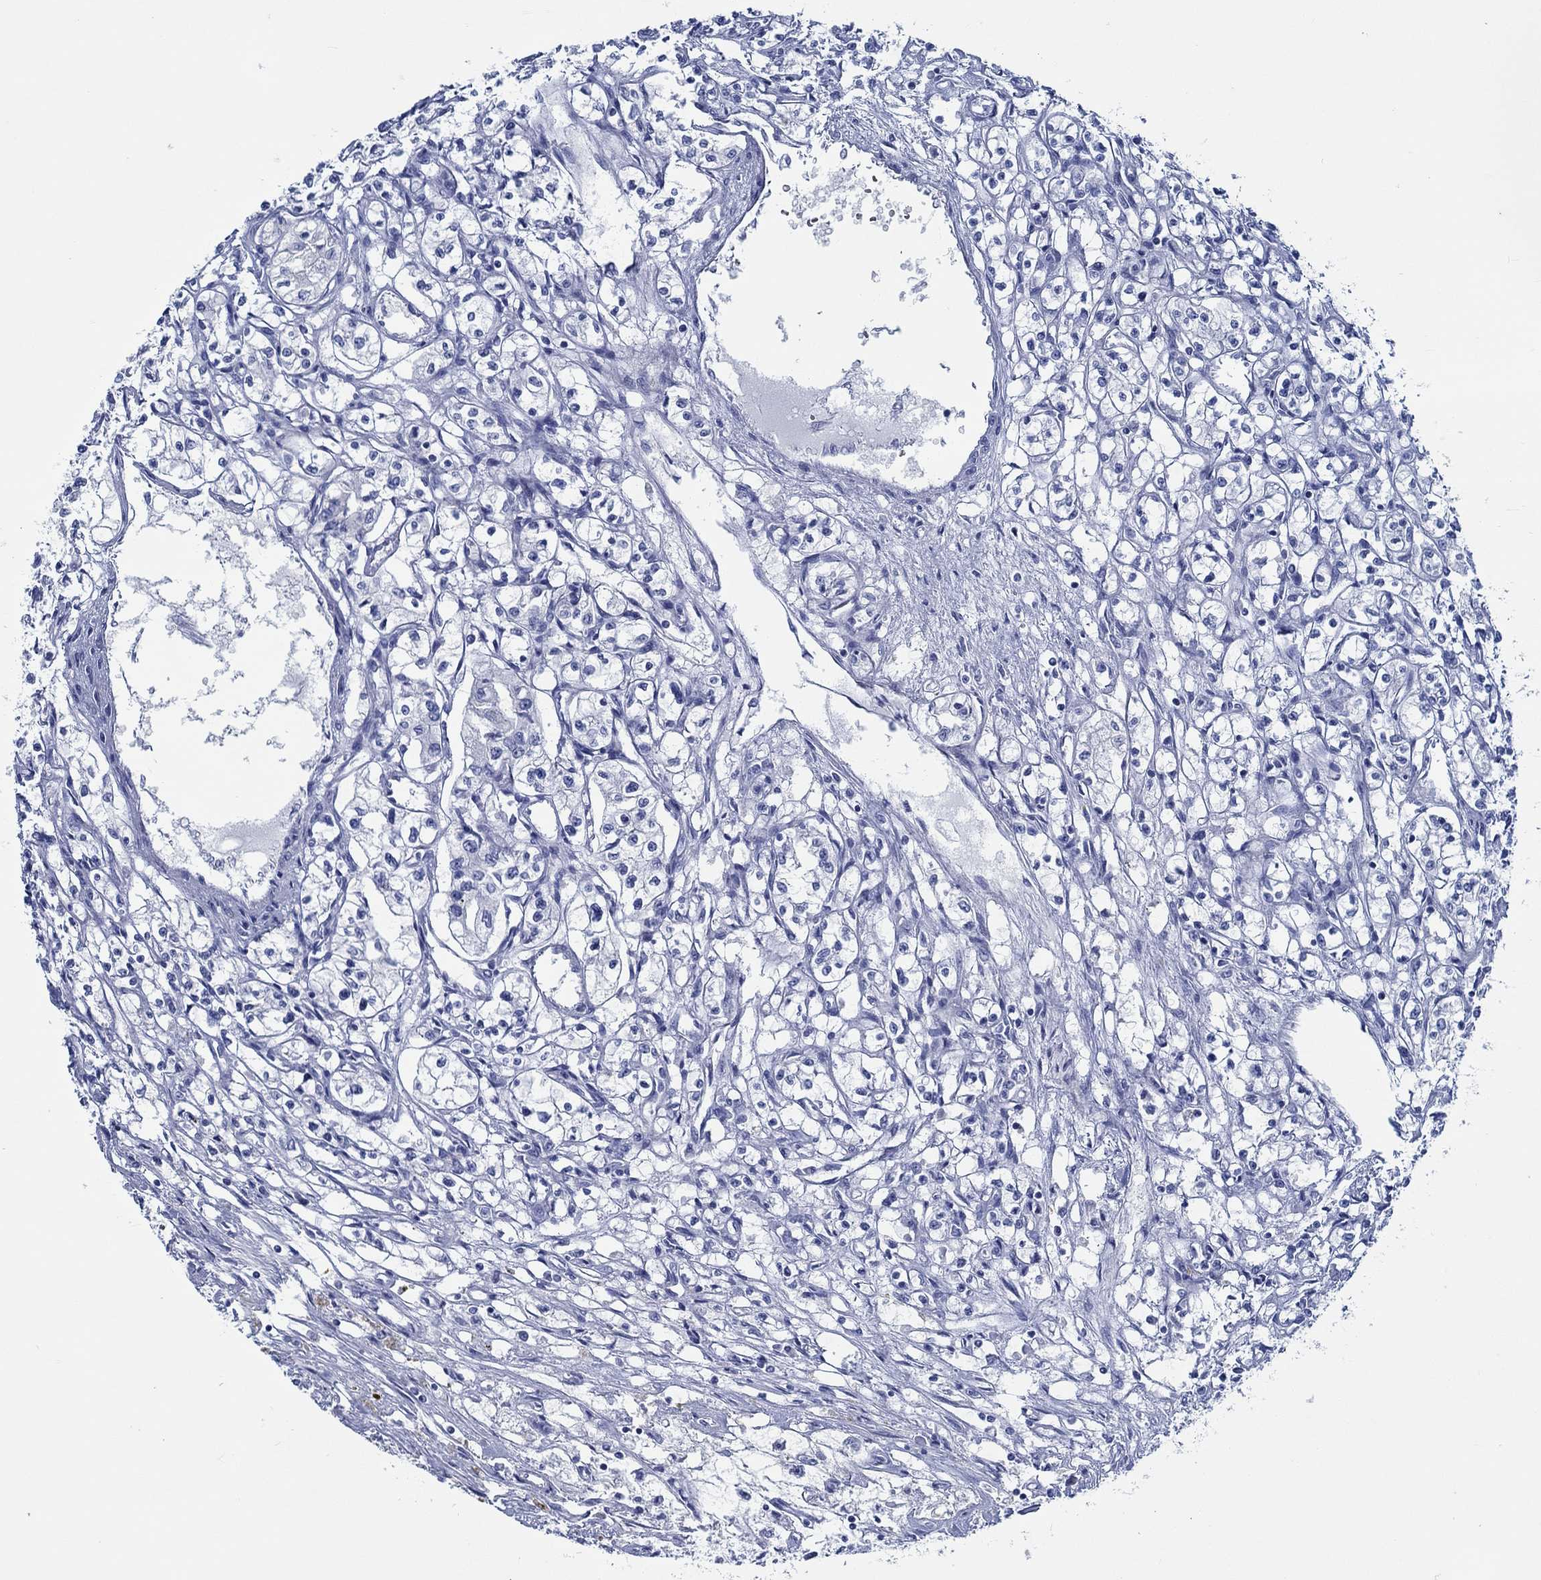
{"staining": {"intensity": "negative", "quantity": "none", "location": "none"}, "tissue": "renal cancer", "cell_type": "Tumor cells", "image_type": "cancer", "snomed": [{"axis": "morphology", "description": "Adenocarcinoma, NOS"}, {"axis": "topography", "description": "Kidney"}], "caption": "The photomicrograph reveals no staining of tumor cells in renal cancer.", "gene": "SVEP1", "patient": {"sex": "male", "age": 56}}